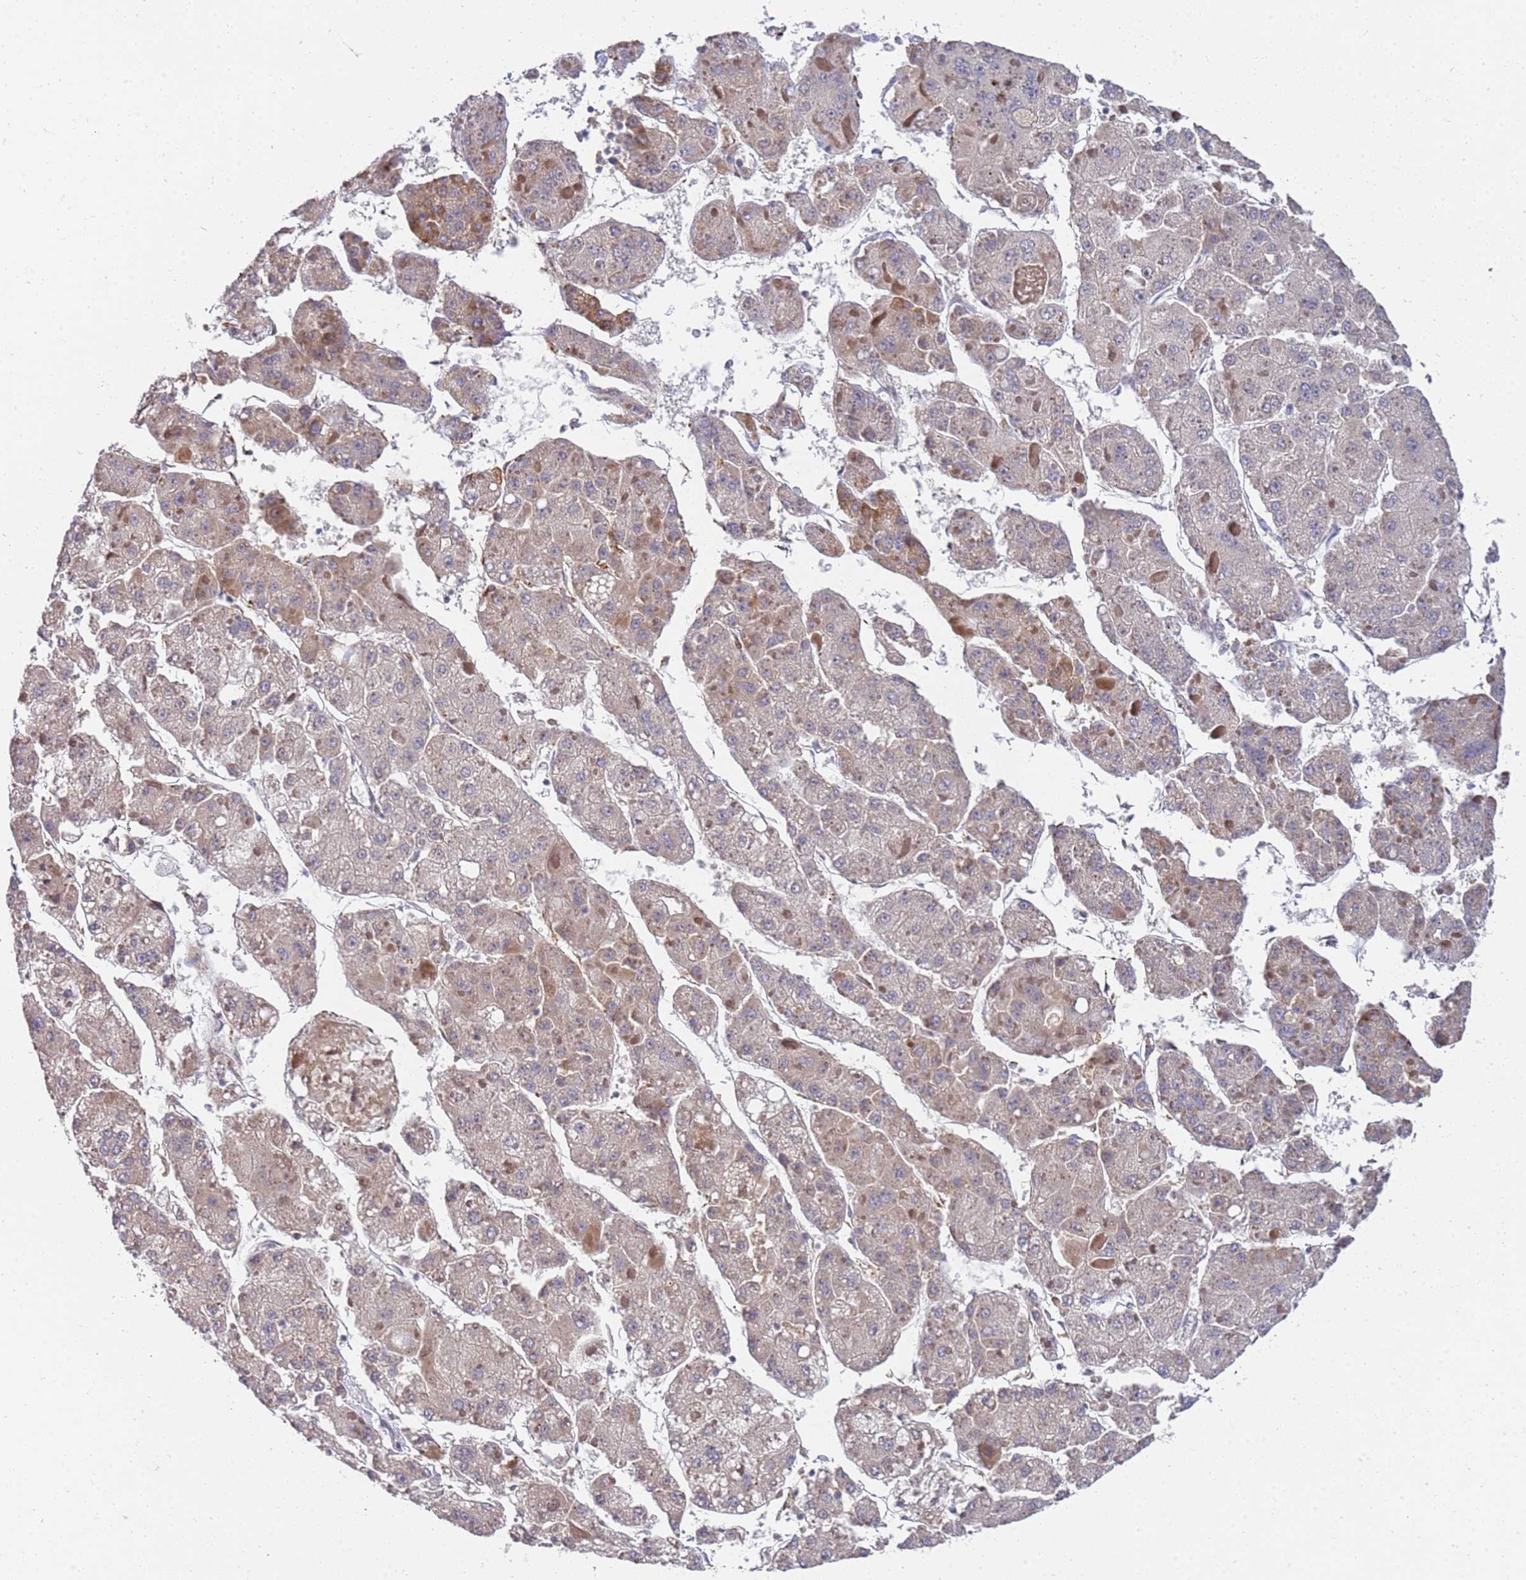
{"staining": {"intensity": "weak", "quantity": "25%-75%", "location": "cytoplasmic/membranous"}, "tissue": "liver cancer", "cell_type": "Tumor cells", "image_type": "cancer", "snomed": [{"axis": "morphology", "description": "Carcinoma, Hepatocellular, NOS"}, {"axis": "topography", "description": "Liver"}], "caption": "Immunohistochemical staining of hepatocellular carcinoma (liver) reveals low levels of weak cytoplasmic/membranous protein staining in approximately 25%-75% of tumor cells.", "gene": "VRK2", "patient": {"sex": "female", "age": 73}}